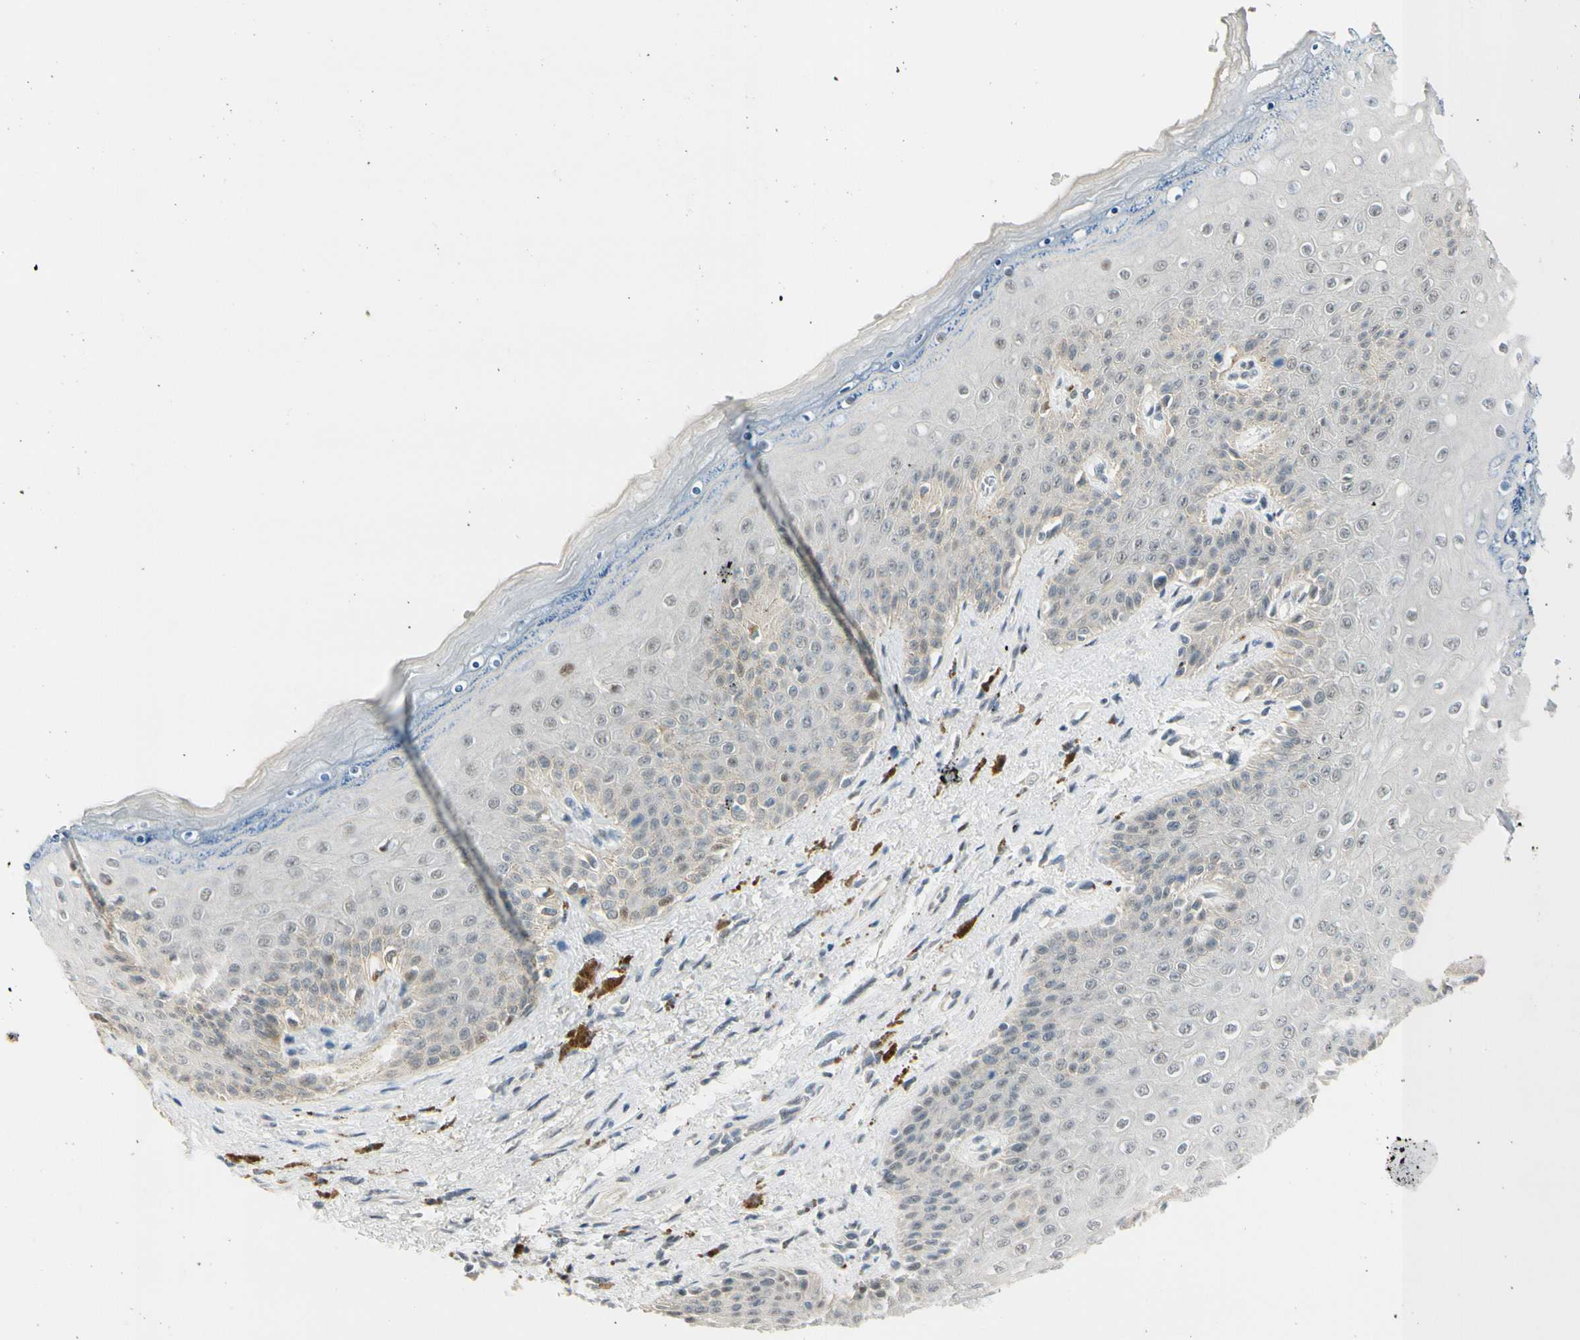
{"staining": {"intensity": "negative", "quantity": "none", "location": "none"}, "tissue": "skin", "cell_type": "Epidermal cells", "image_type": "normal", "snomed": [{"axis": "morphology", "description": "Normal tissue, NOS"}, {"axis": "topography", "description": "Anal"}], "caption": "Epidermal cells show no significant protein expression in benign skin.", "gene": "B4GALNT1", "patient": {"sex": "female", "age": 46}}